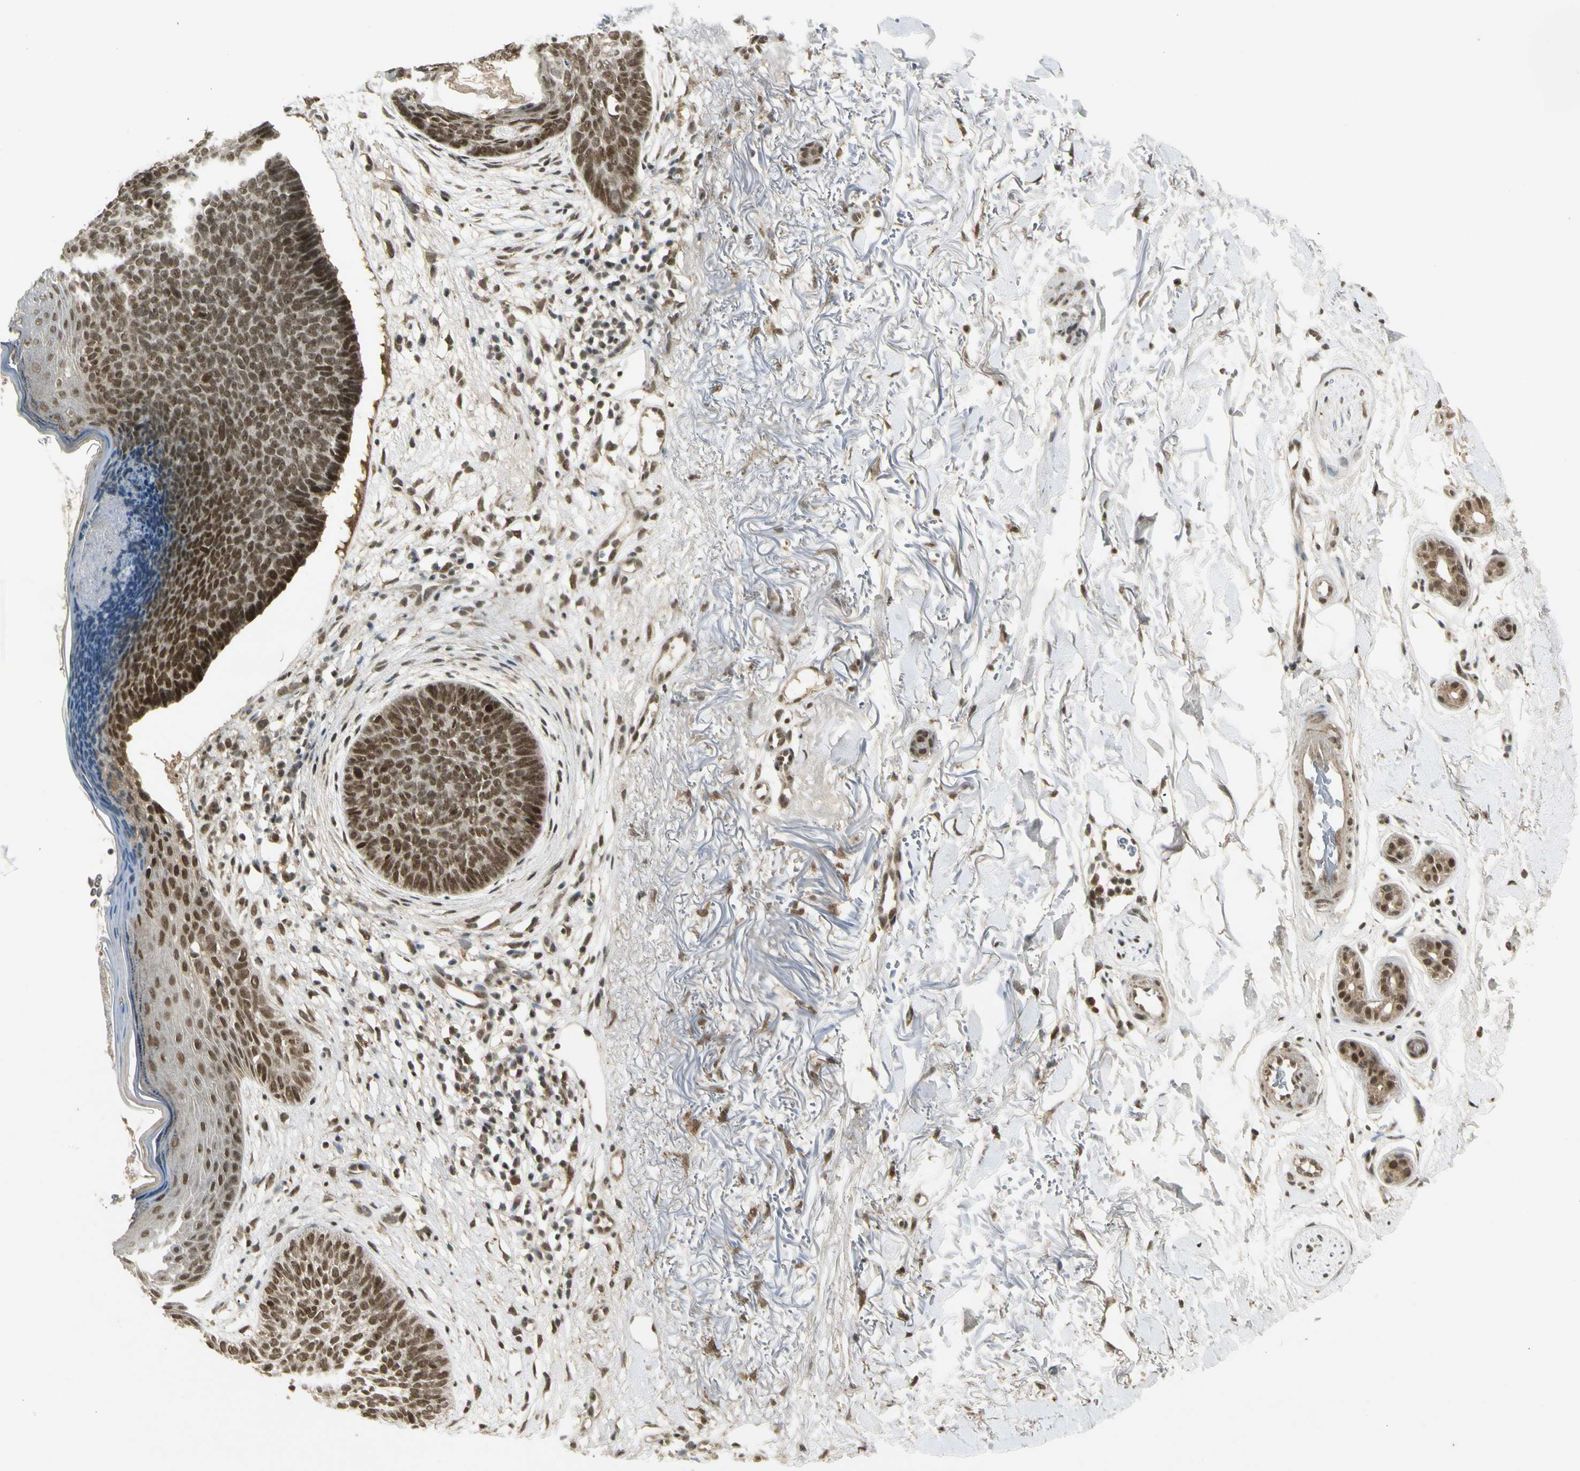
{"staining": {"intensity": "moderate", "quantity": ">75%", "location": "nuclear"}, "tissue": "skin cancer", "cell_type": "Tumor cells", "image_type": "cancer", "snomed": [{"axis": "morphology", "description": "Basal cell carcinoma"}, {"axis": "topography", "description": "Skin"}], "caption": "About >75% of tumor cells in human skin basal cell carcinoma display moderate nuclear protein staining as visualized by brown immunohistochemical staining.", "gene": "ZNF135", "patient": {"sex": "female", "age": 70}}